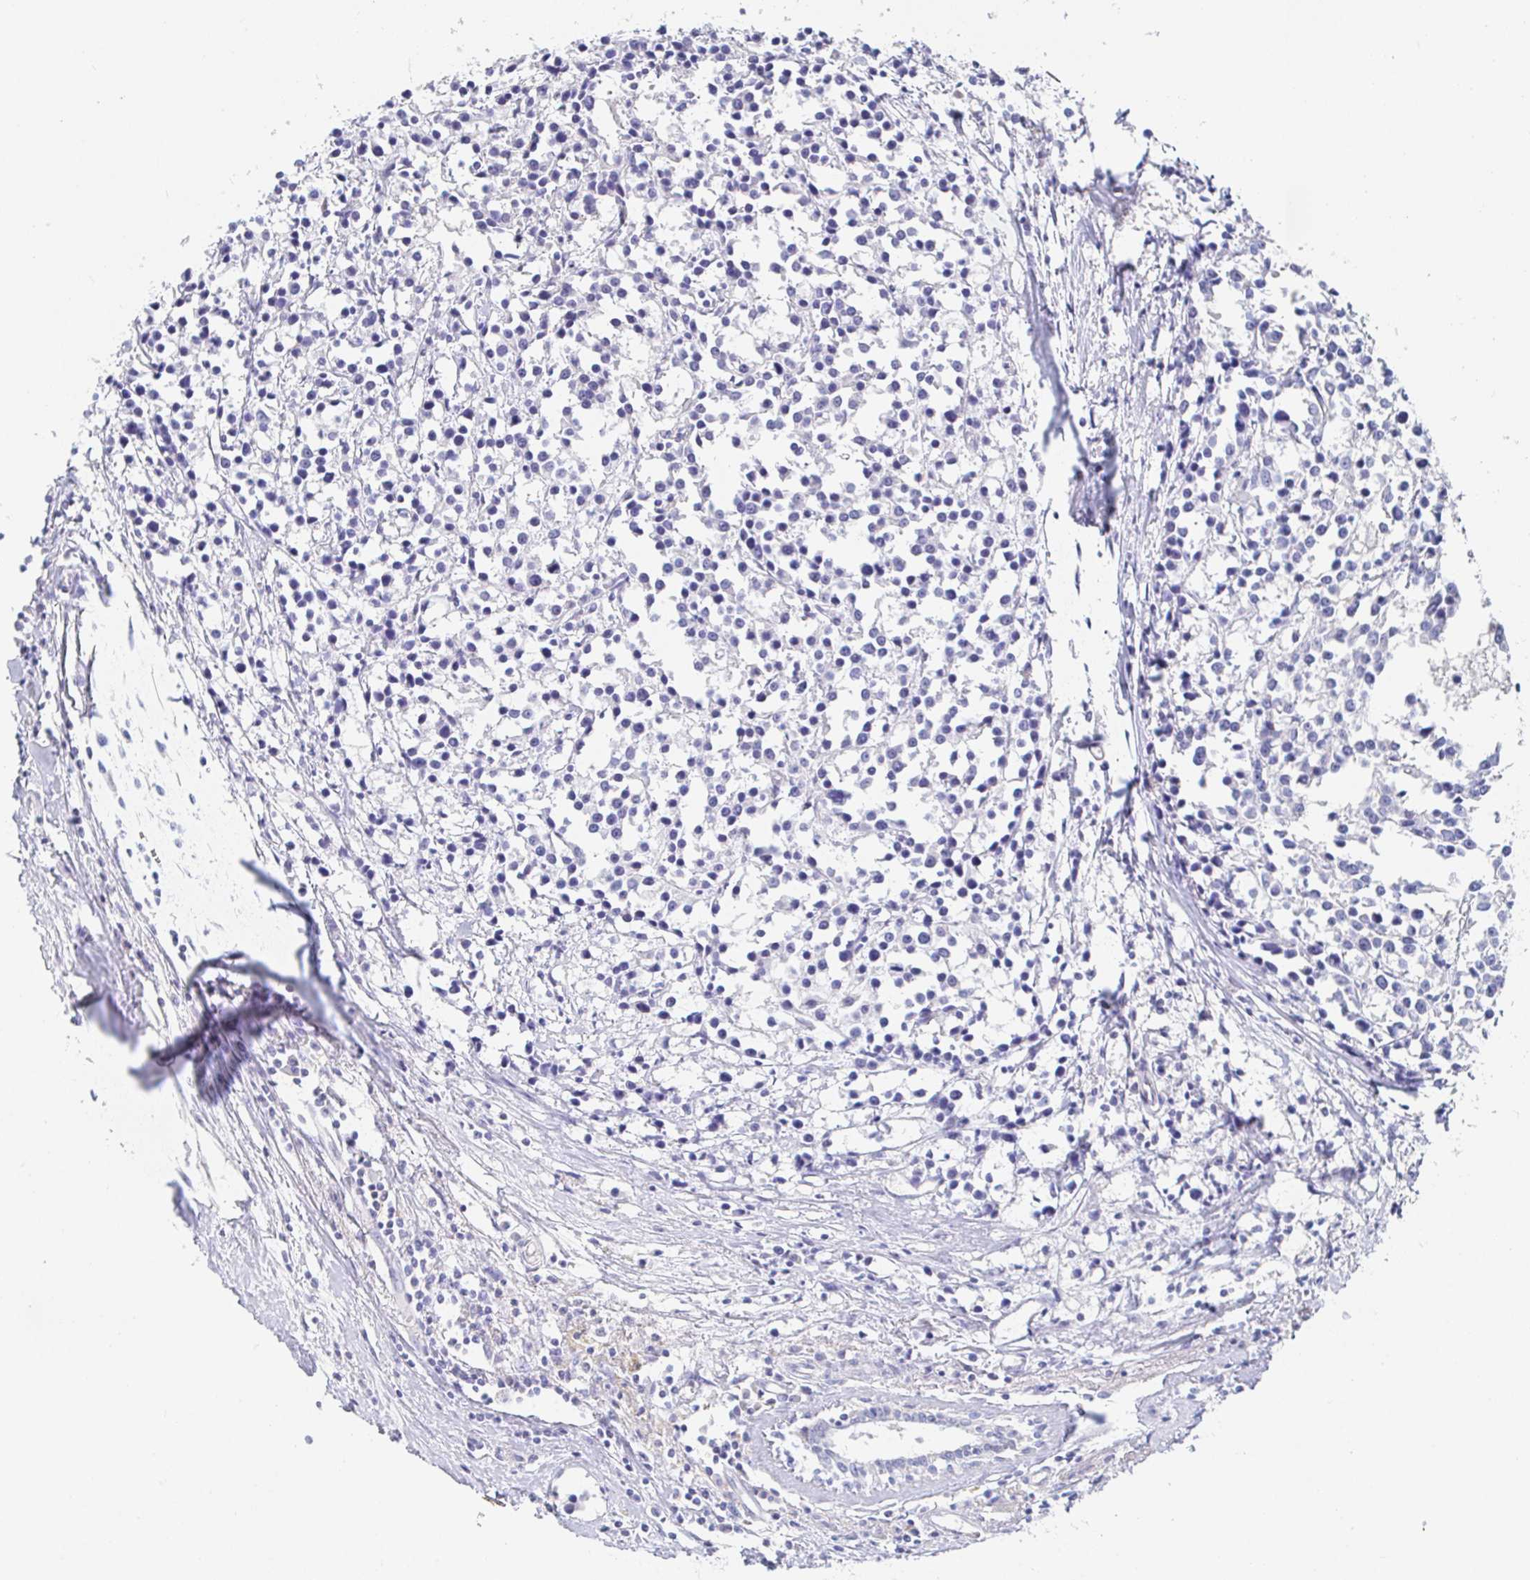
{"staining": {"intensity": "negative", "quantity": "none", "location": "none"}, "tissue": "breast cancer", "cell_type": "Tumor cells", "image_type": "cancer", "snomed": [{"axis": "morphology", "description": "Duct carcinoma"}, {"axis": "topography", "description": "Breast"}], "caption": "Tumor cells are negative for protein expression in human breast intraductal carcinoma.", "gene": "PDE6B", "patient": {"sex": "female", "age": 80}}